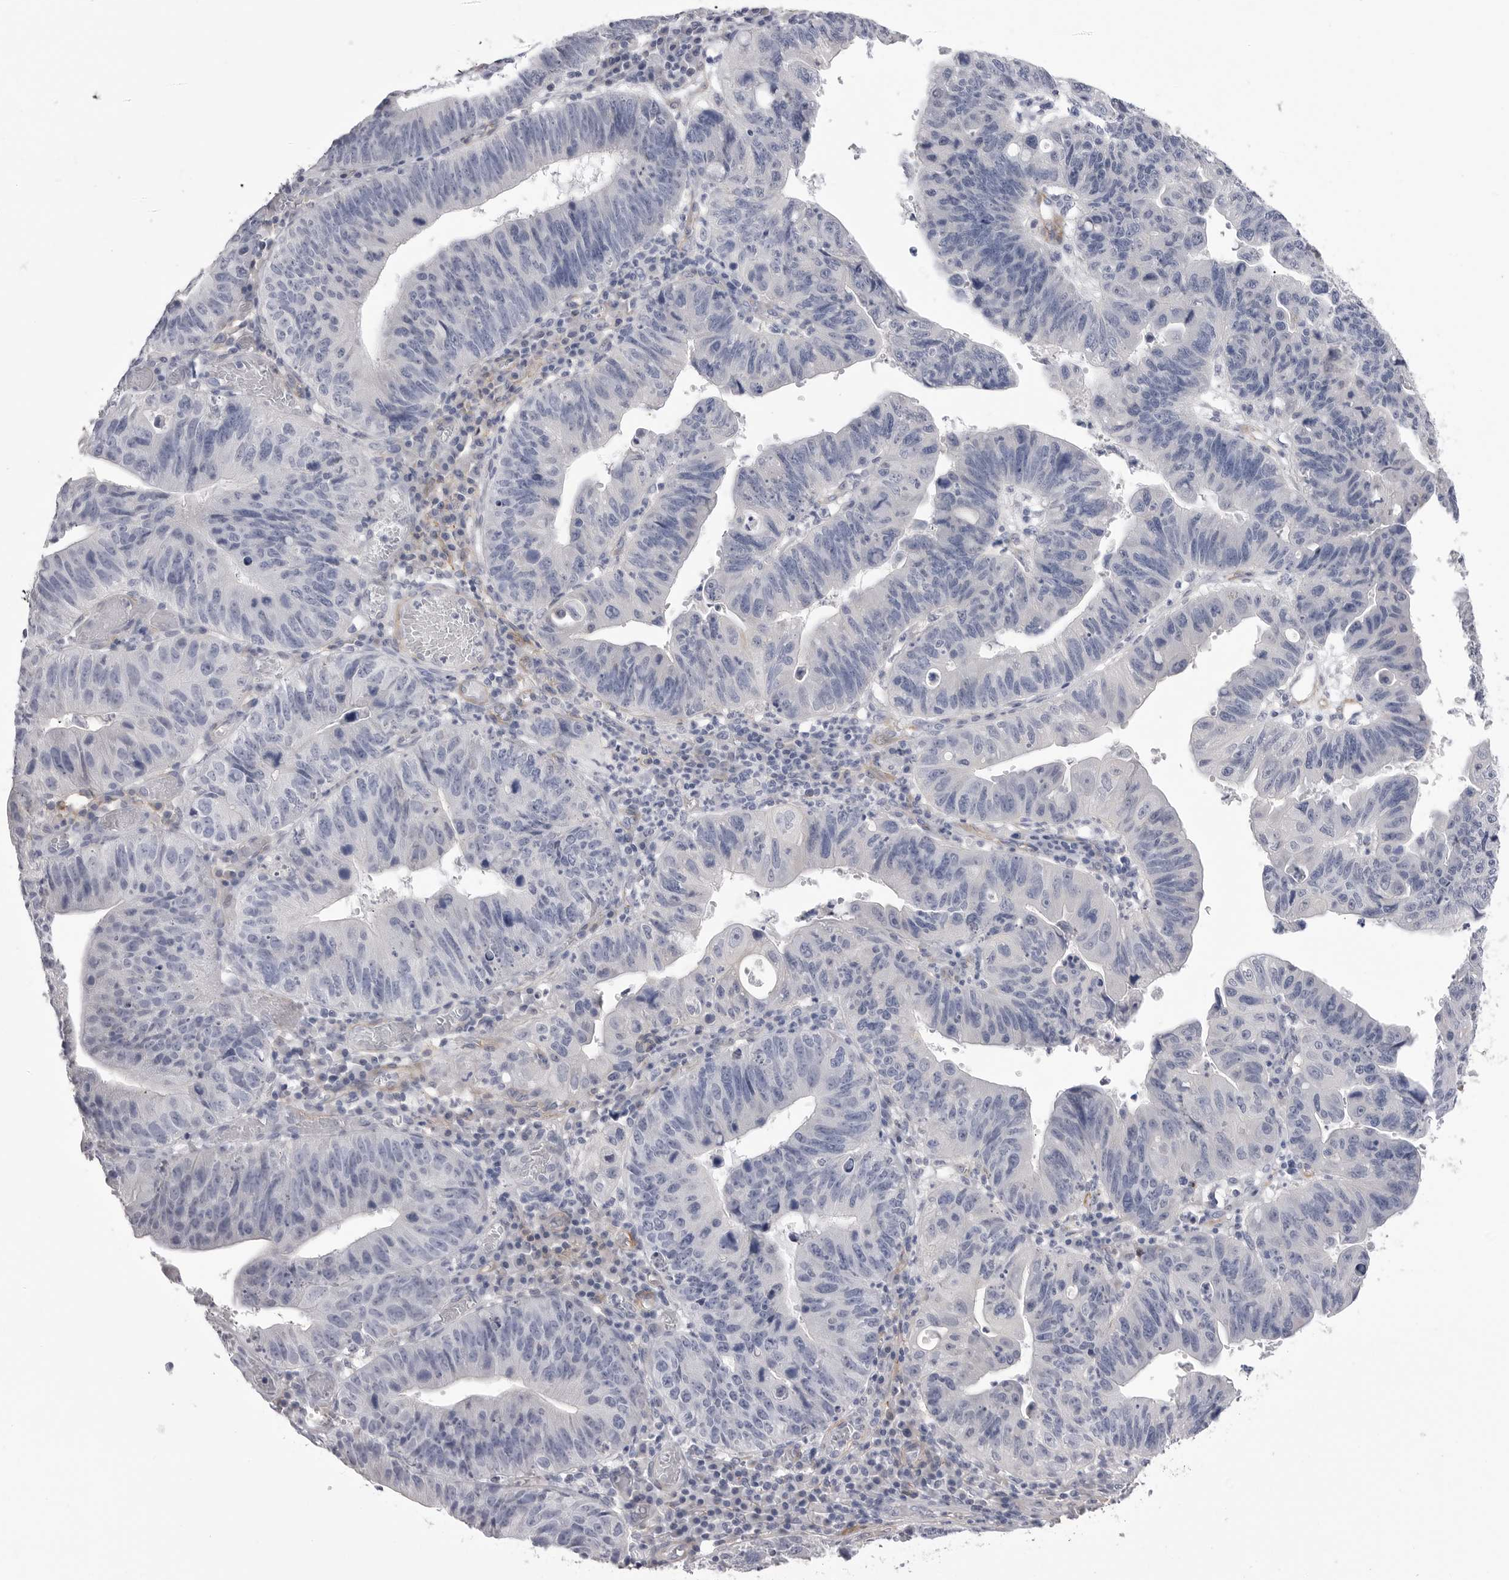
{"staining": {"intensity": "negative", "quantity": "none", "location": "none"}, "tissue": "stomach cancer", "cell_type": "Tumor cells", "image_type": "cancer", "snomed": [{"axis": "morphology", "description": "Adenocarcinoma, NOS"}, {"axis": "topography", "description": "Stomach"}], "caption": "An immunohistochemistry photomicrograph of stomach cancer is shown. There is no staining in tumor cells of stomach cancer. Nuclei are stained in blue.", "gene": "AKAP12", "patient": {"sex": "male", "age": 59}}